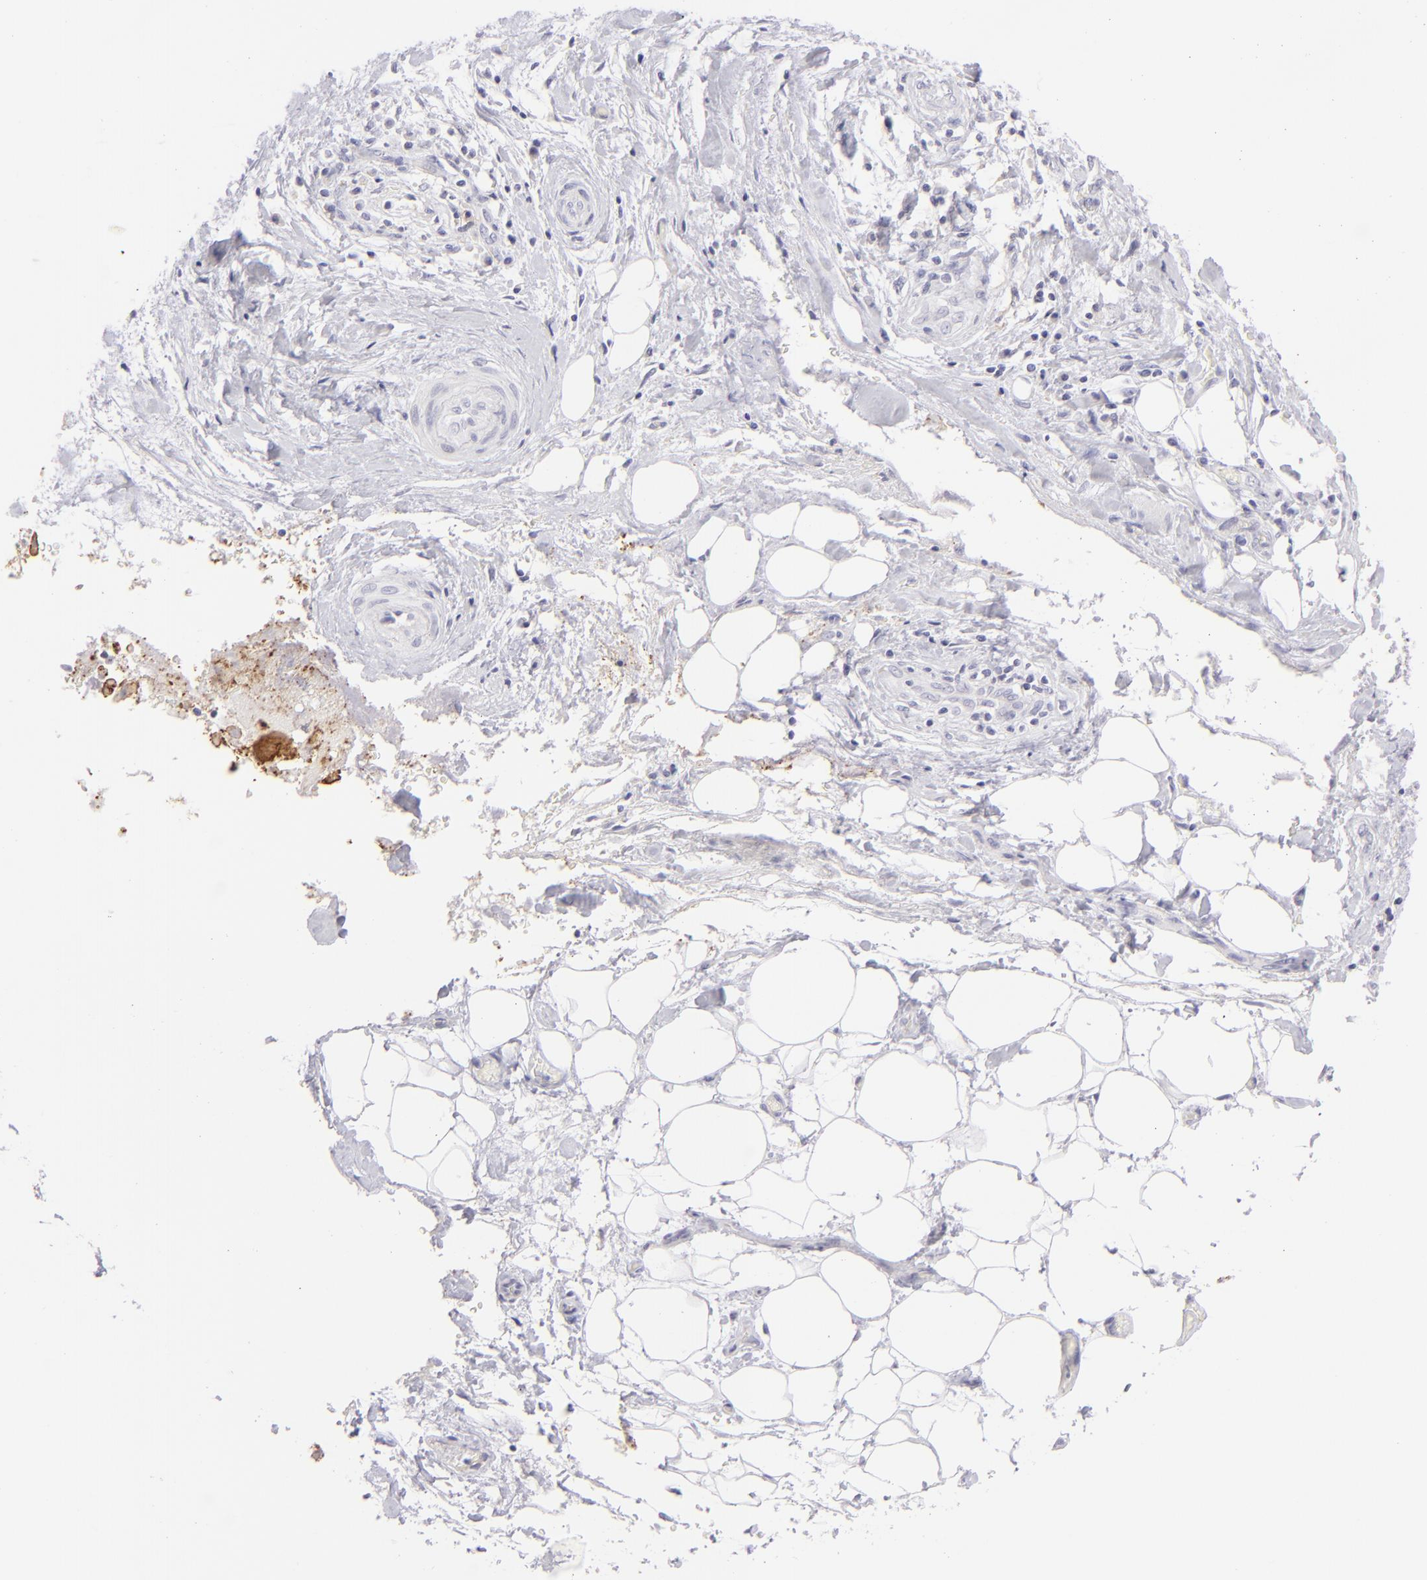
{"staining": {"intensity": "moderate", "quantity": "25%-75%", "location": "cytoplasmic/membranous"}, "tissue": "liver cancer", "cell_type": "Tumor cells", "image_type": "cancer", "snomed": [{"axis": "morphology", "description": "Cholangiocarcinoma"}, {"axis": "topography", "description": "Liver"}], "caption": "Immunohistochemical staining of human liver cancer (cholangiocarcinoma) shows moderate cytoplasmic/membranous protein positivity in approximately 25%-75% of tumor cells.", "gene": "CLDN4", "patient": {"sex": "male", "age": 58}}